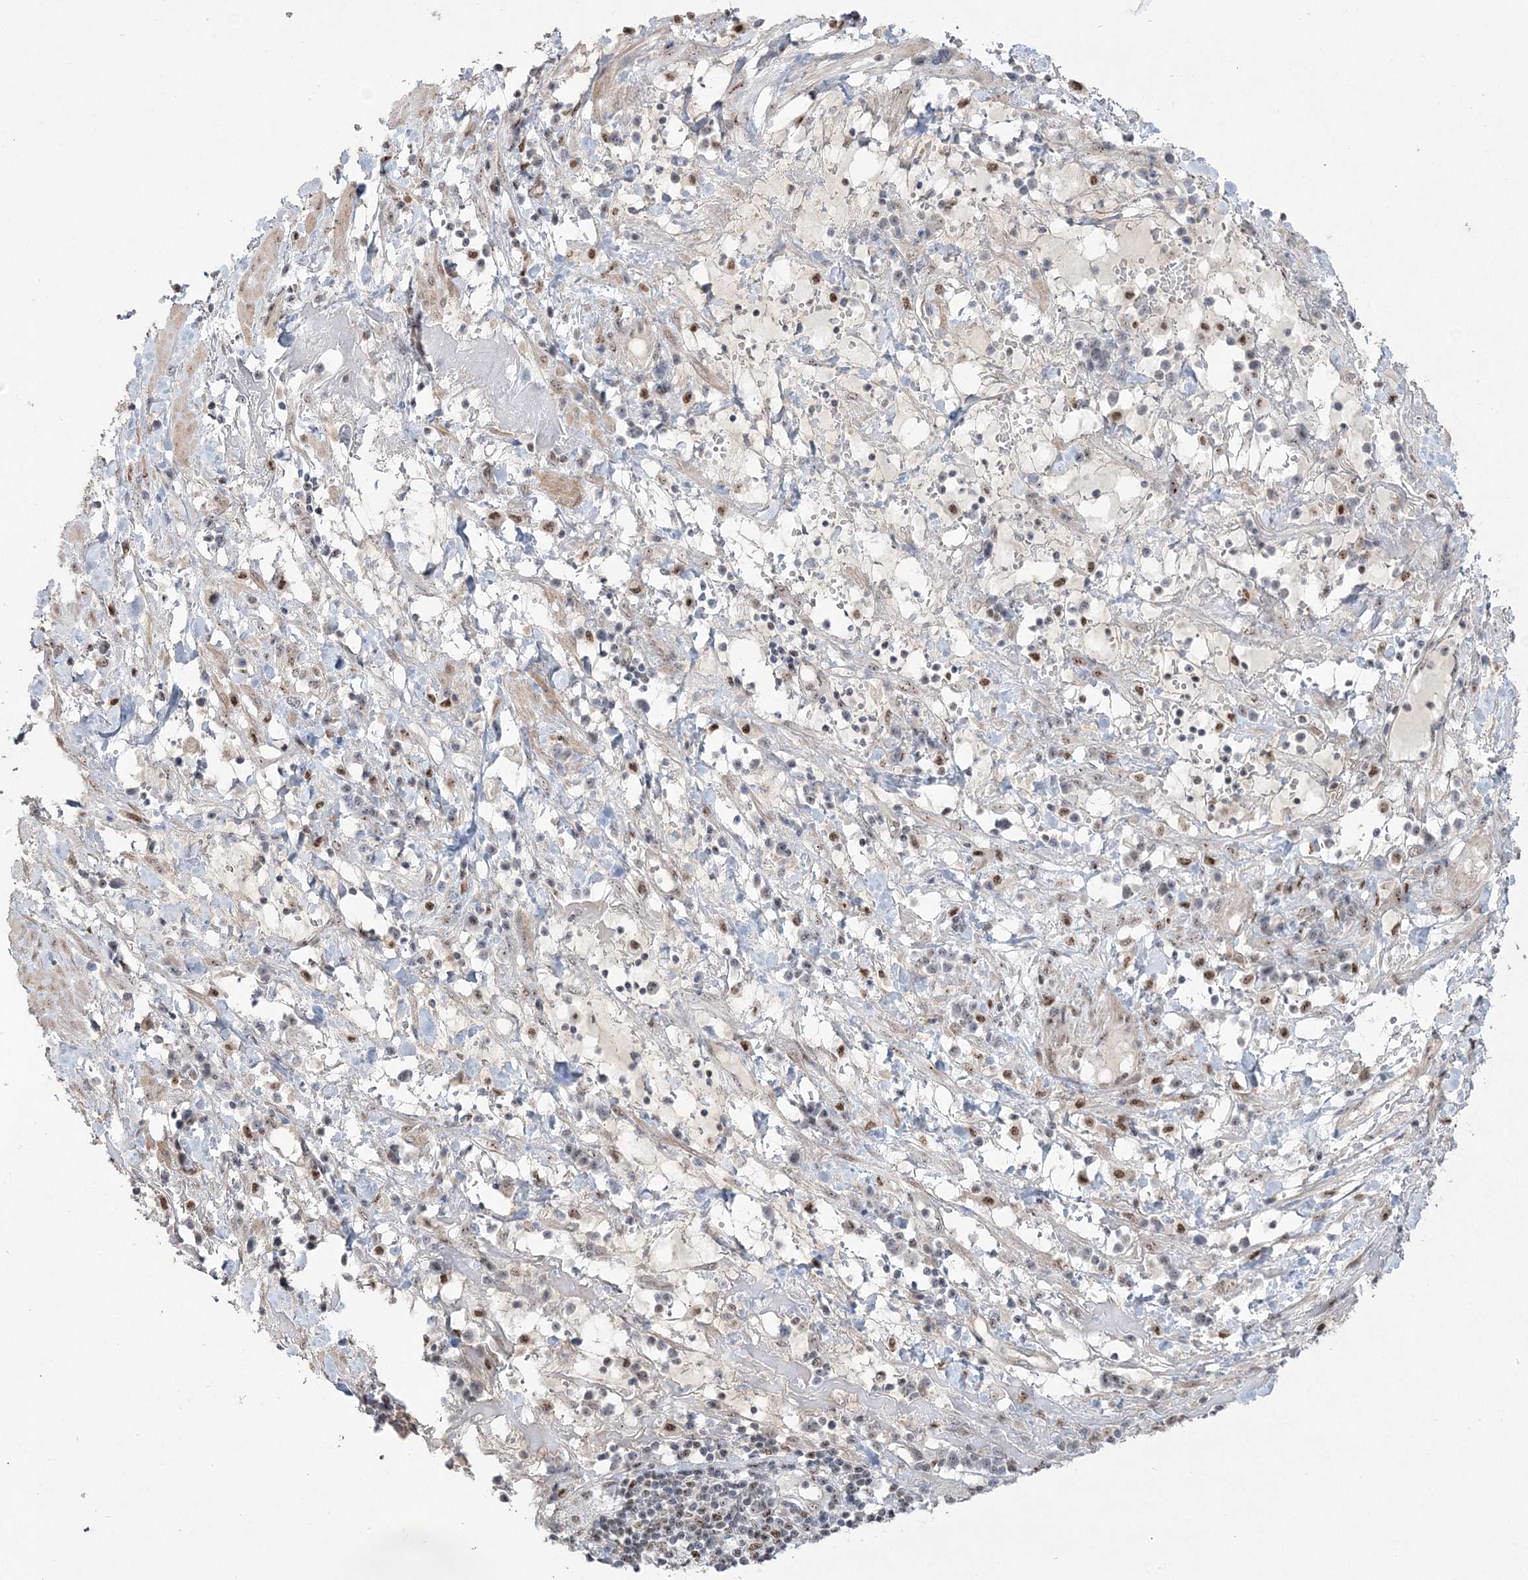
{"staining": {"intensity": "moderate", "quantity": "25%-75%", "location": "nuclear"}, "tissue": "endometrial cancer", "cell_type": "Tumor cells", "image_type": "cancer", "snomed": [{"axis": "morphology", "description": "Adenocarcinoma, NOS"}, {"axis": "topography", "description": "Endometrium"}], "caption": "Endometrial cancer (adenocarcinoma) was stained to show a protein in brown. There is medium levels of moderate nuclear positivity in about 25%-75% of tumor cells.", "gene": "RBM17", "patient": {"sex": "female", "age": 49}}